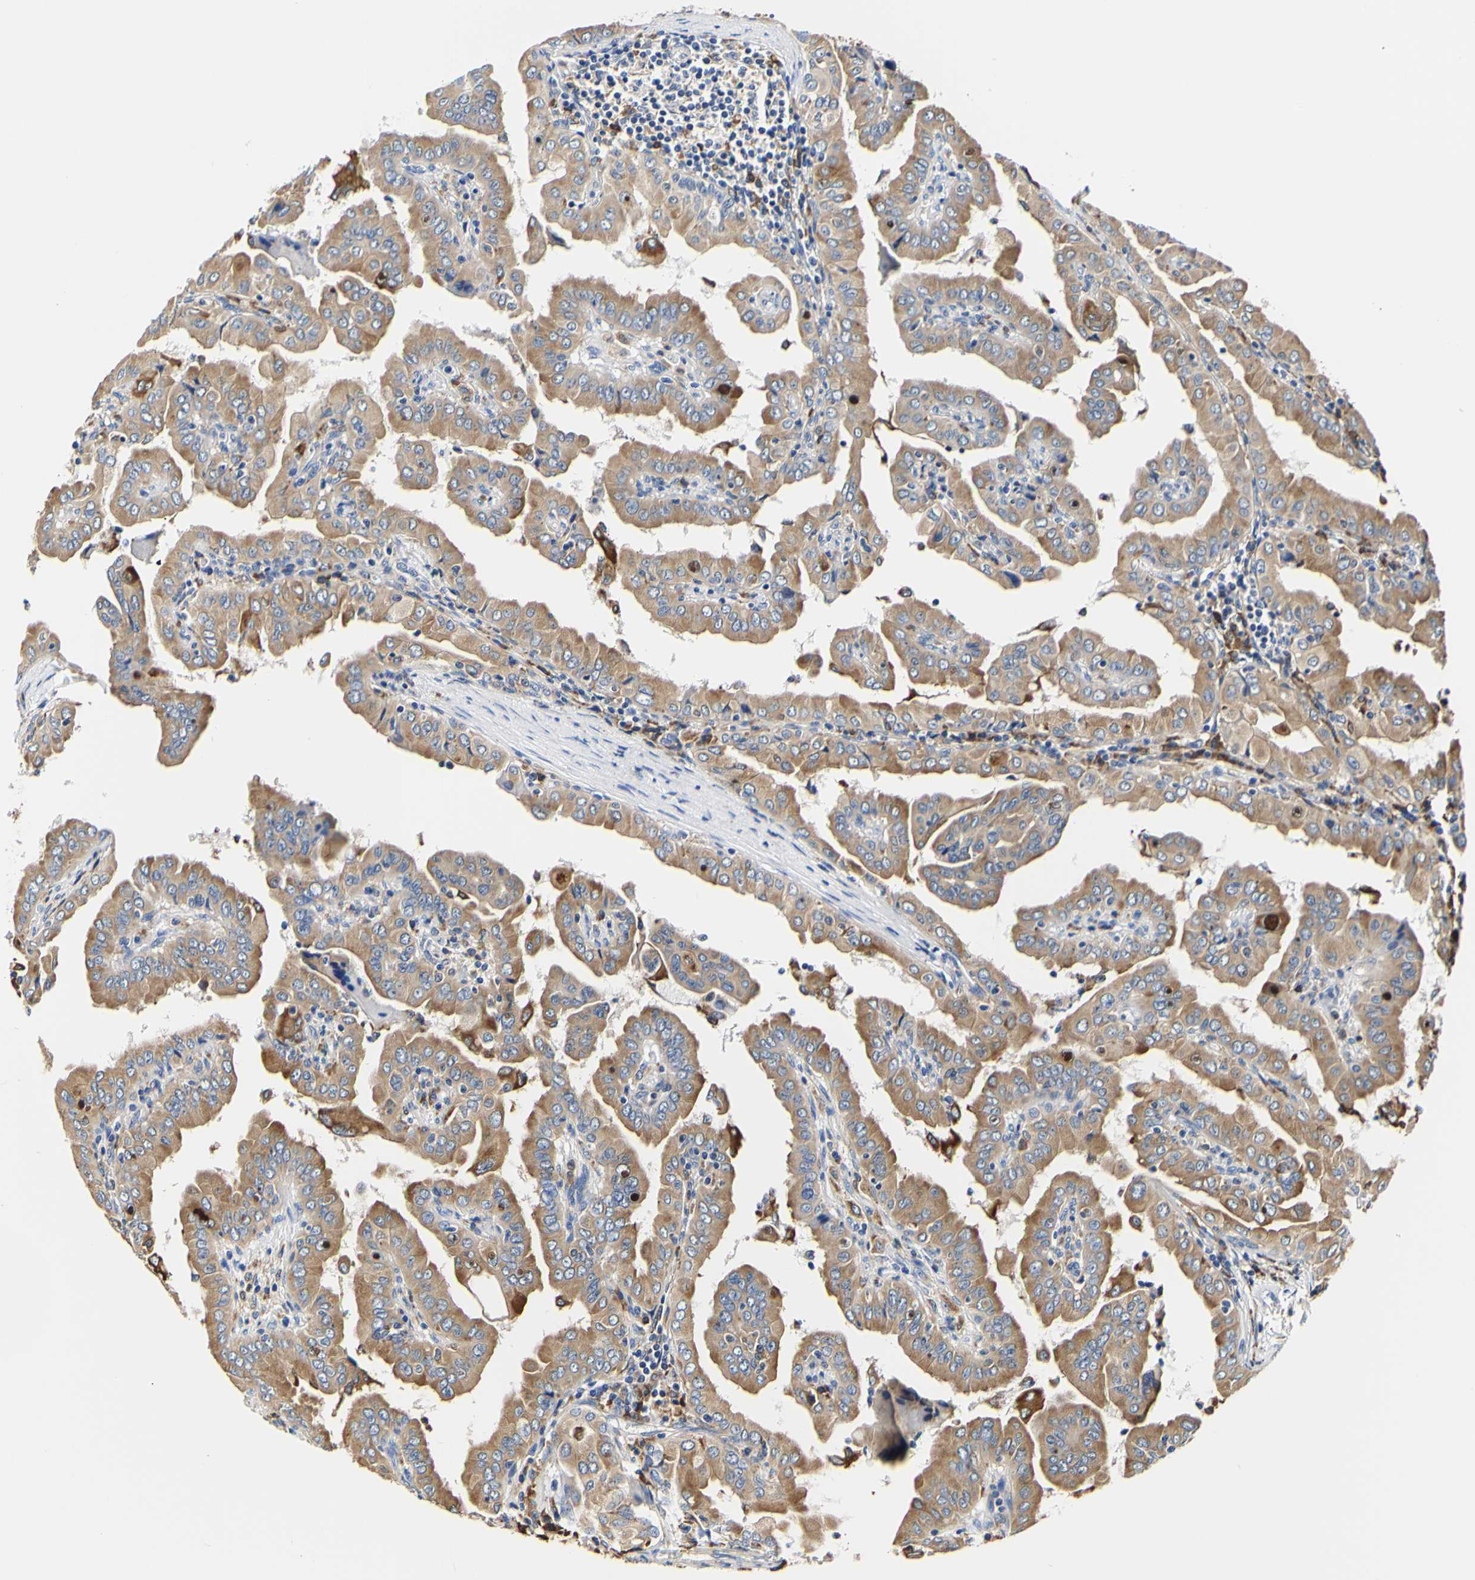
{"staining": {"intensity": "moderate", "quantity": ">75%", "location": "cytoplasmic/membranous"}, "tissue": "thyroid cancer", "cell_type": "Tumor cells", "image_type": "cancer", "snomed": [{"axis": "morphology", "description": "Papillary adenocarcinoma, NOS"}, {"axis": "topography", "description": "Thyroid gland"}], "caption": "Papillary adenocarcinoma (thyroid) stained with a protein marker shows moderate staining in tumor cells.", "gene": "P4HB", "patient": {"sex": "male", "age": 33}}